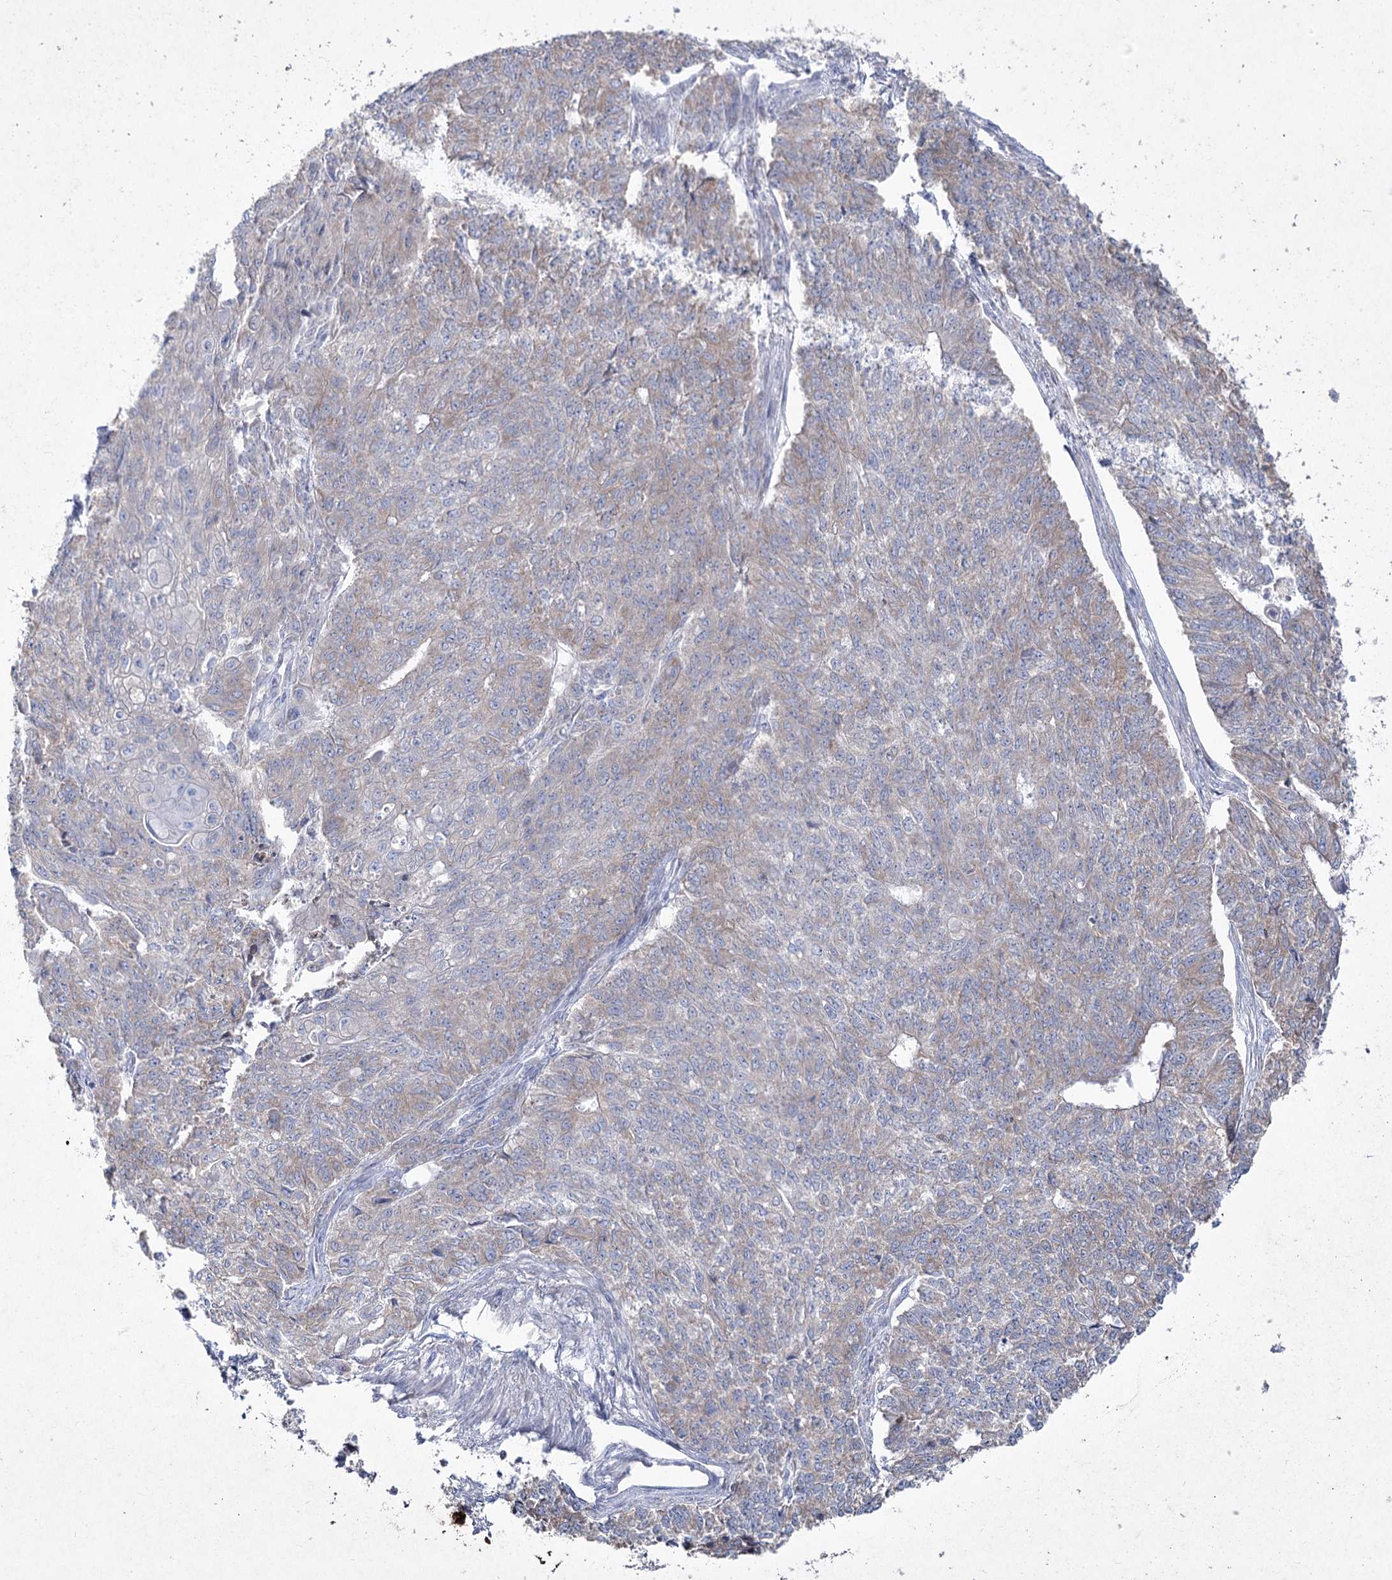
{"staining": {"intensity": "moderate", "quantity": "<25%", "location": "cytoplasmic/membranous"}, "tissue": "endometrial cancer", "cell_type": "Tumor cells", "image_type": "cancer", "snomed": [{"axis": "morphology", "description": "Adenocarcinoma, NOS"}, {"axis": "topography", "description": "Endometrium"}], "caption": "A histopathology image showing moderate cytoplasmic/membranous positivity in about <25% of tumor cells in endometrial cancer (adenocarcinoma), as visualized by brown immunohistochemical staining.", "gene": "NIPAL4", "patient": {"sex": "female", "age": 32}}